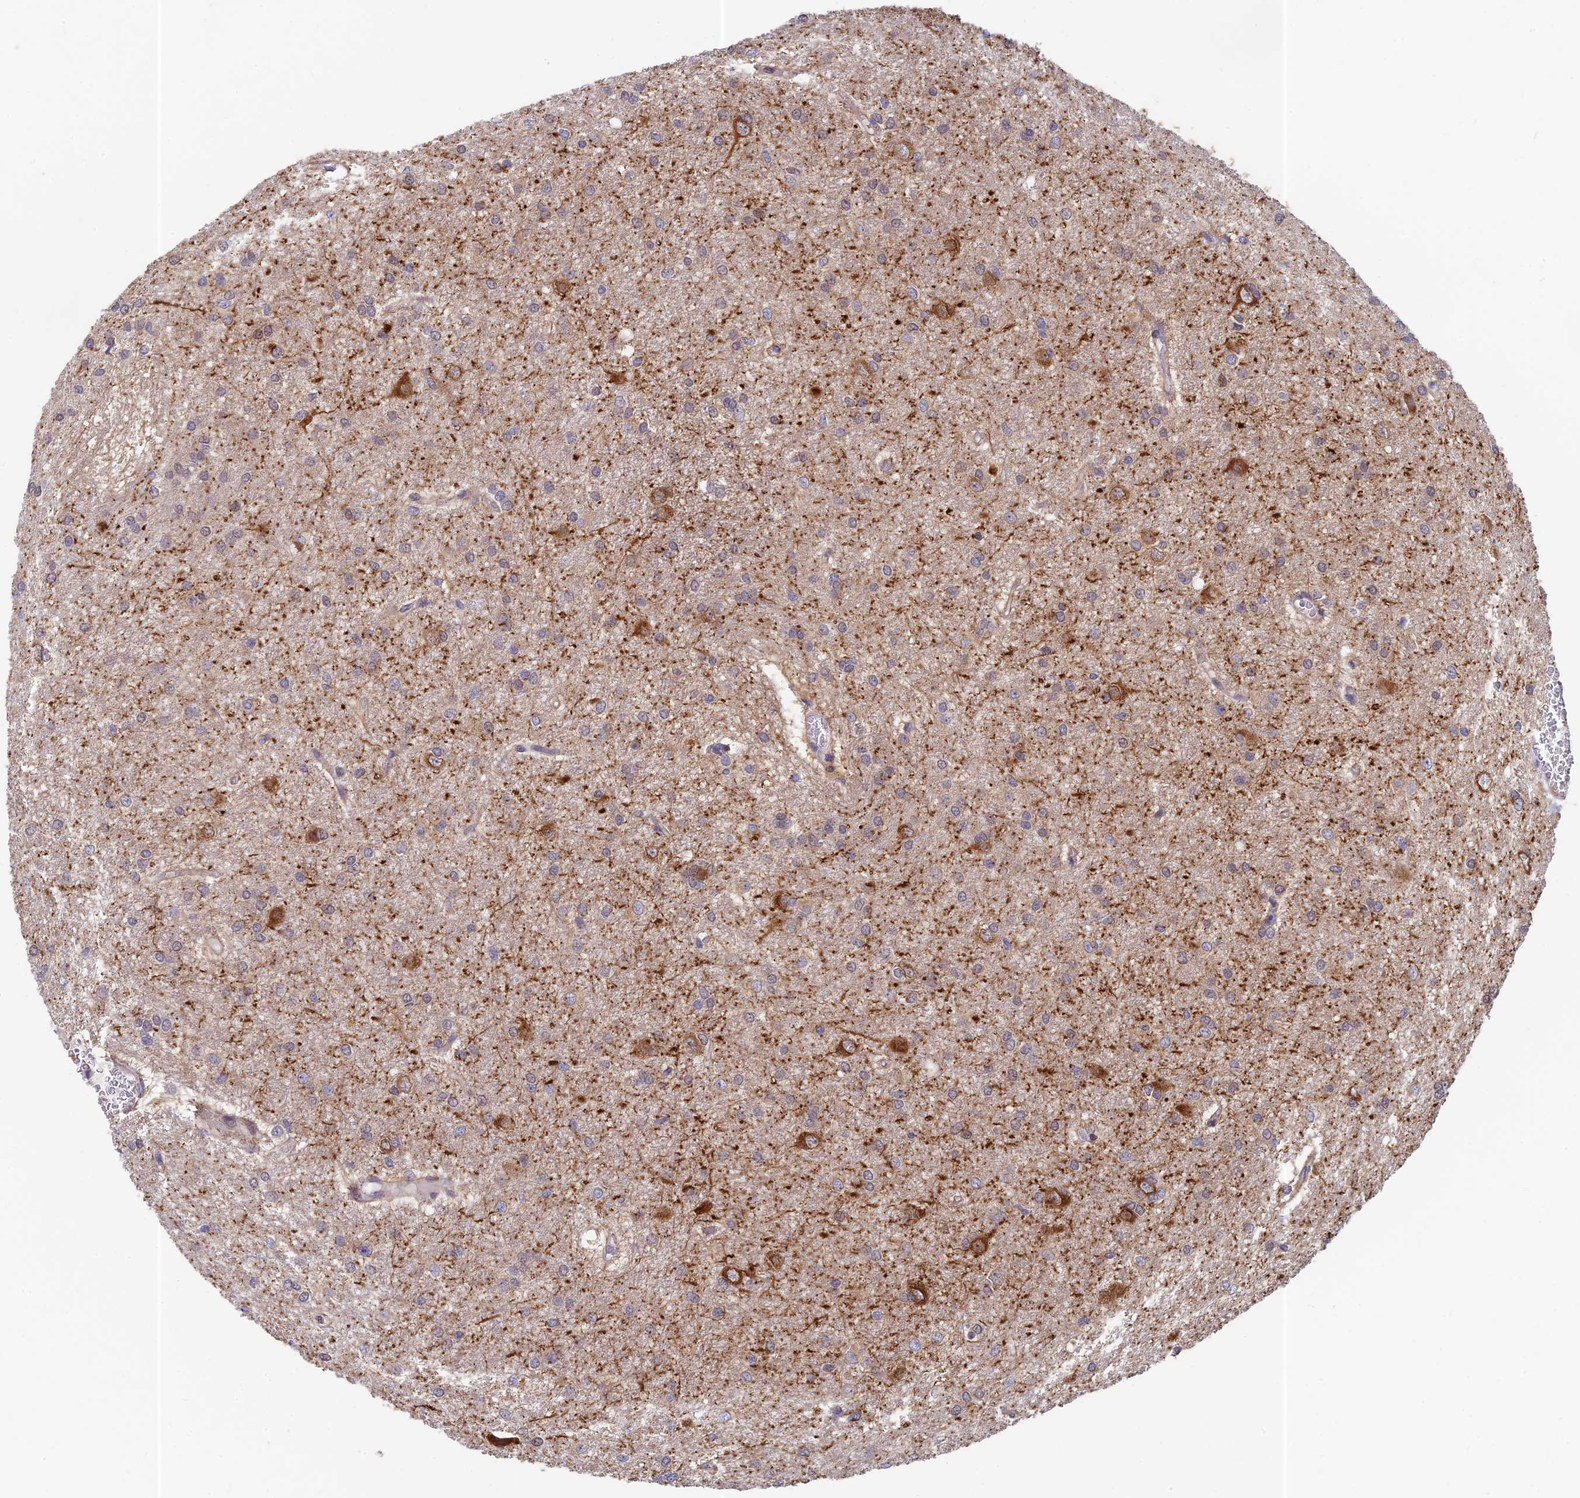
{"staining": {"intensity": "negative", "quantity": "none", "location": "none"}, "tissue": "glioma", "cell_type": "Tumor cells", "image_type": "cancer", "snomed": [{"axis": "morphology", "description": "Glioma, malignant, High grade"}, {"axis": "topography", "description": "Brain"}], "caption": "There is no significant positivity in tumor cells of glioma.", "gene": "MRPL17", "patient": {"sex": "female", "age": 50}}